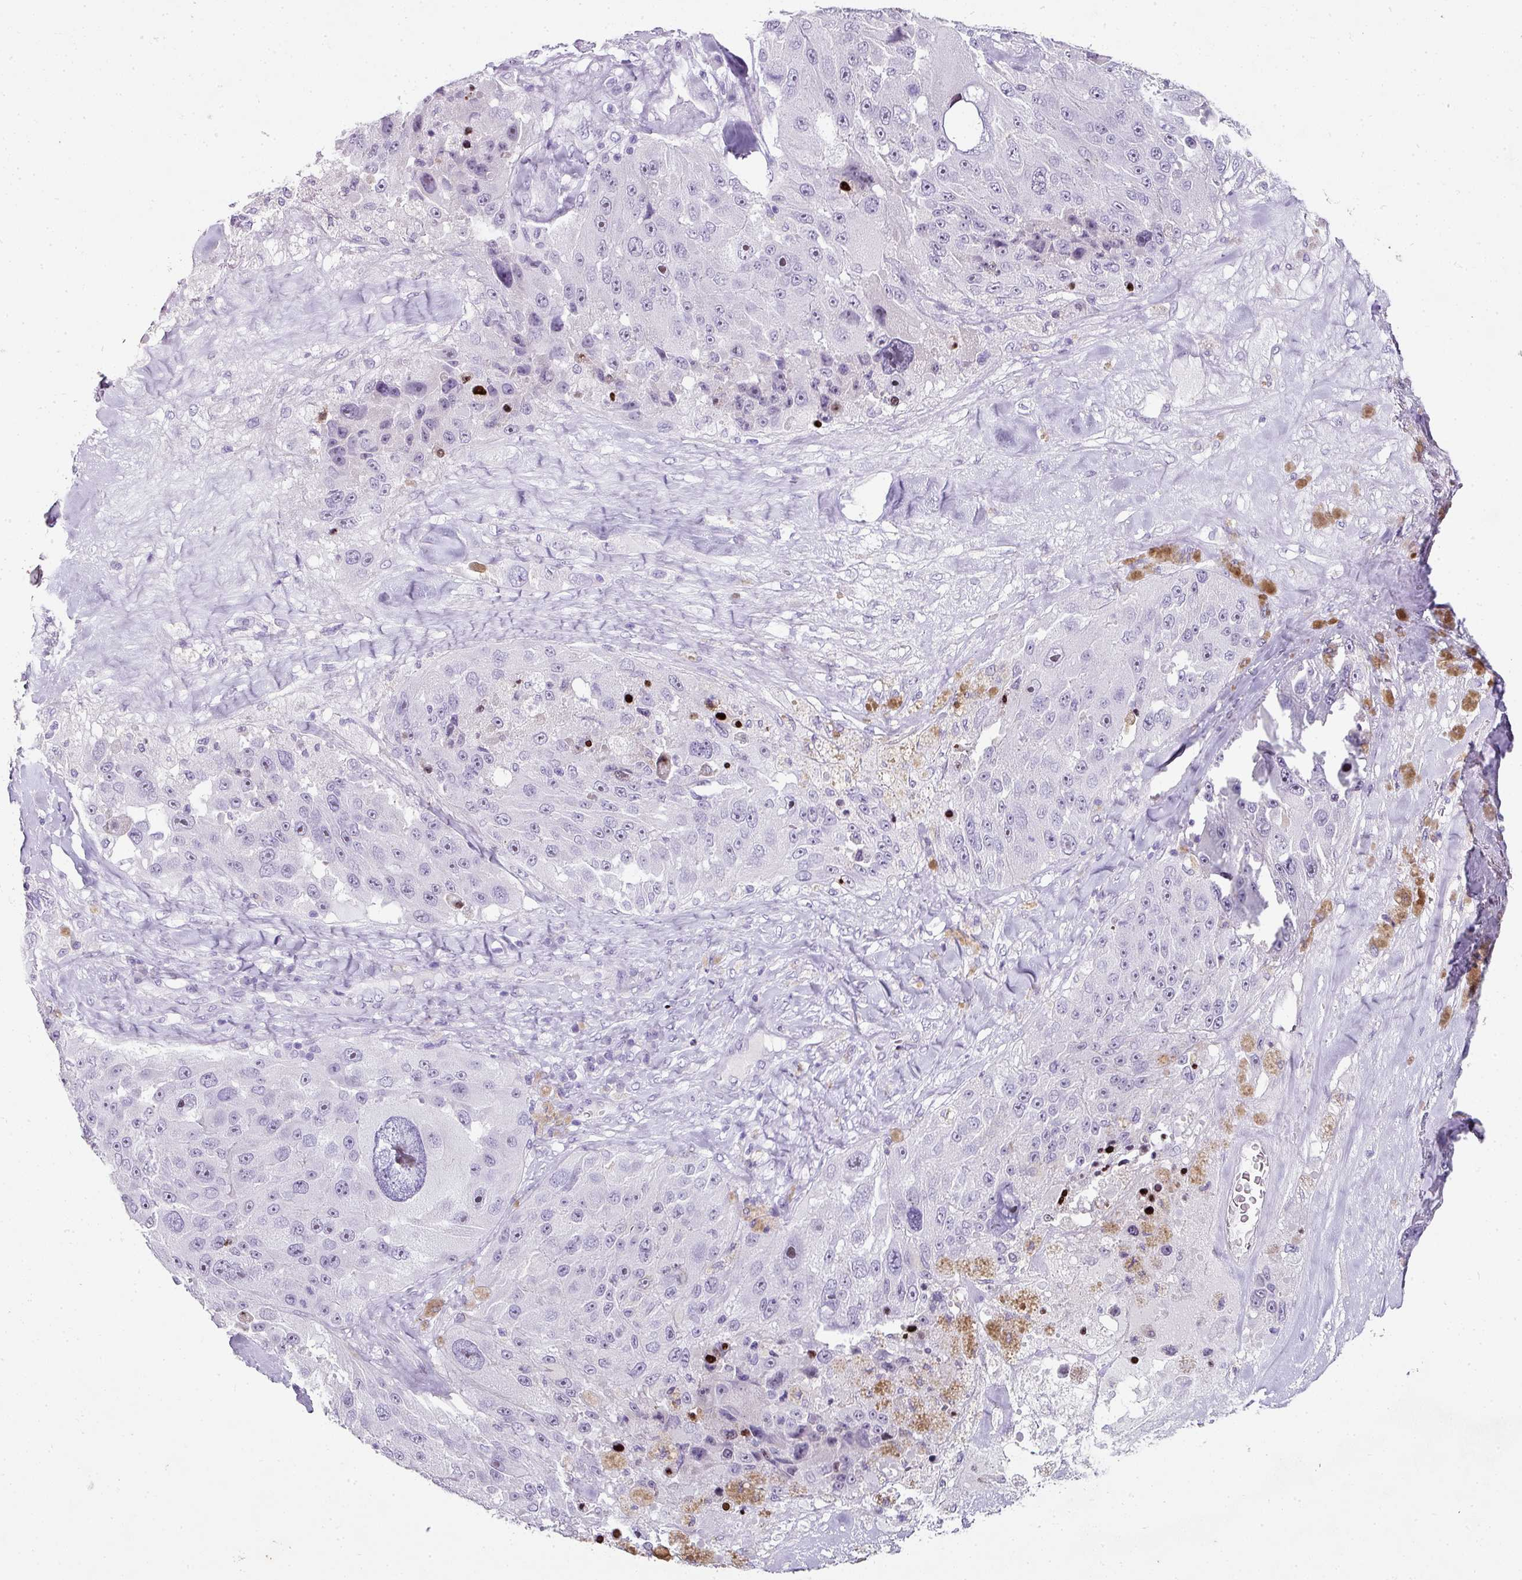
{"staining": {"intensity": "moderate", "quantity": "<25%", "location": "nuclear"}, "tissue": "melanoma", "cell_type": "Tumor cells", "image_type": "cancer", "snomed": [{"axis": "morphology", "description": "Malignant melanoma, Metastatic site"}, {"axis": "topography", "description": "Lymph node"}], "caption": "Melanoma tissue shows moderate nuclear expression in about <25% of tumor cells", "gene": "TRA2A", "patient": {"sex": "male", "age": 62}}